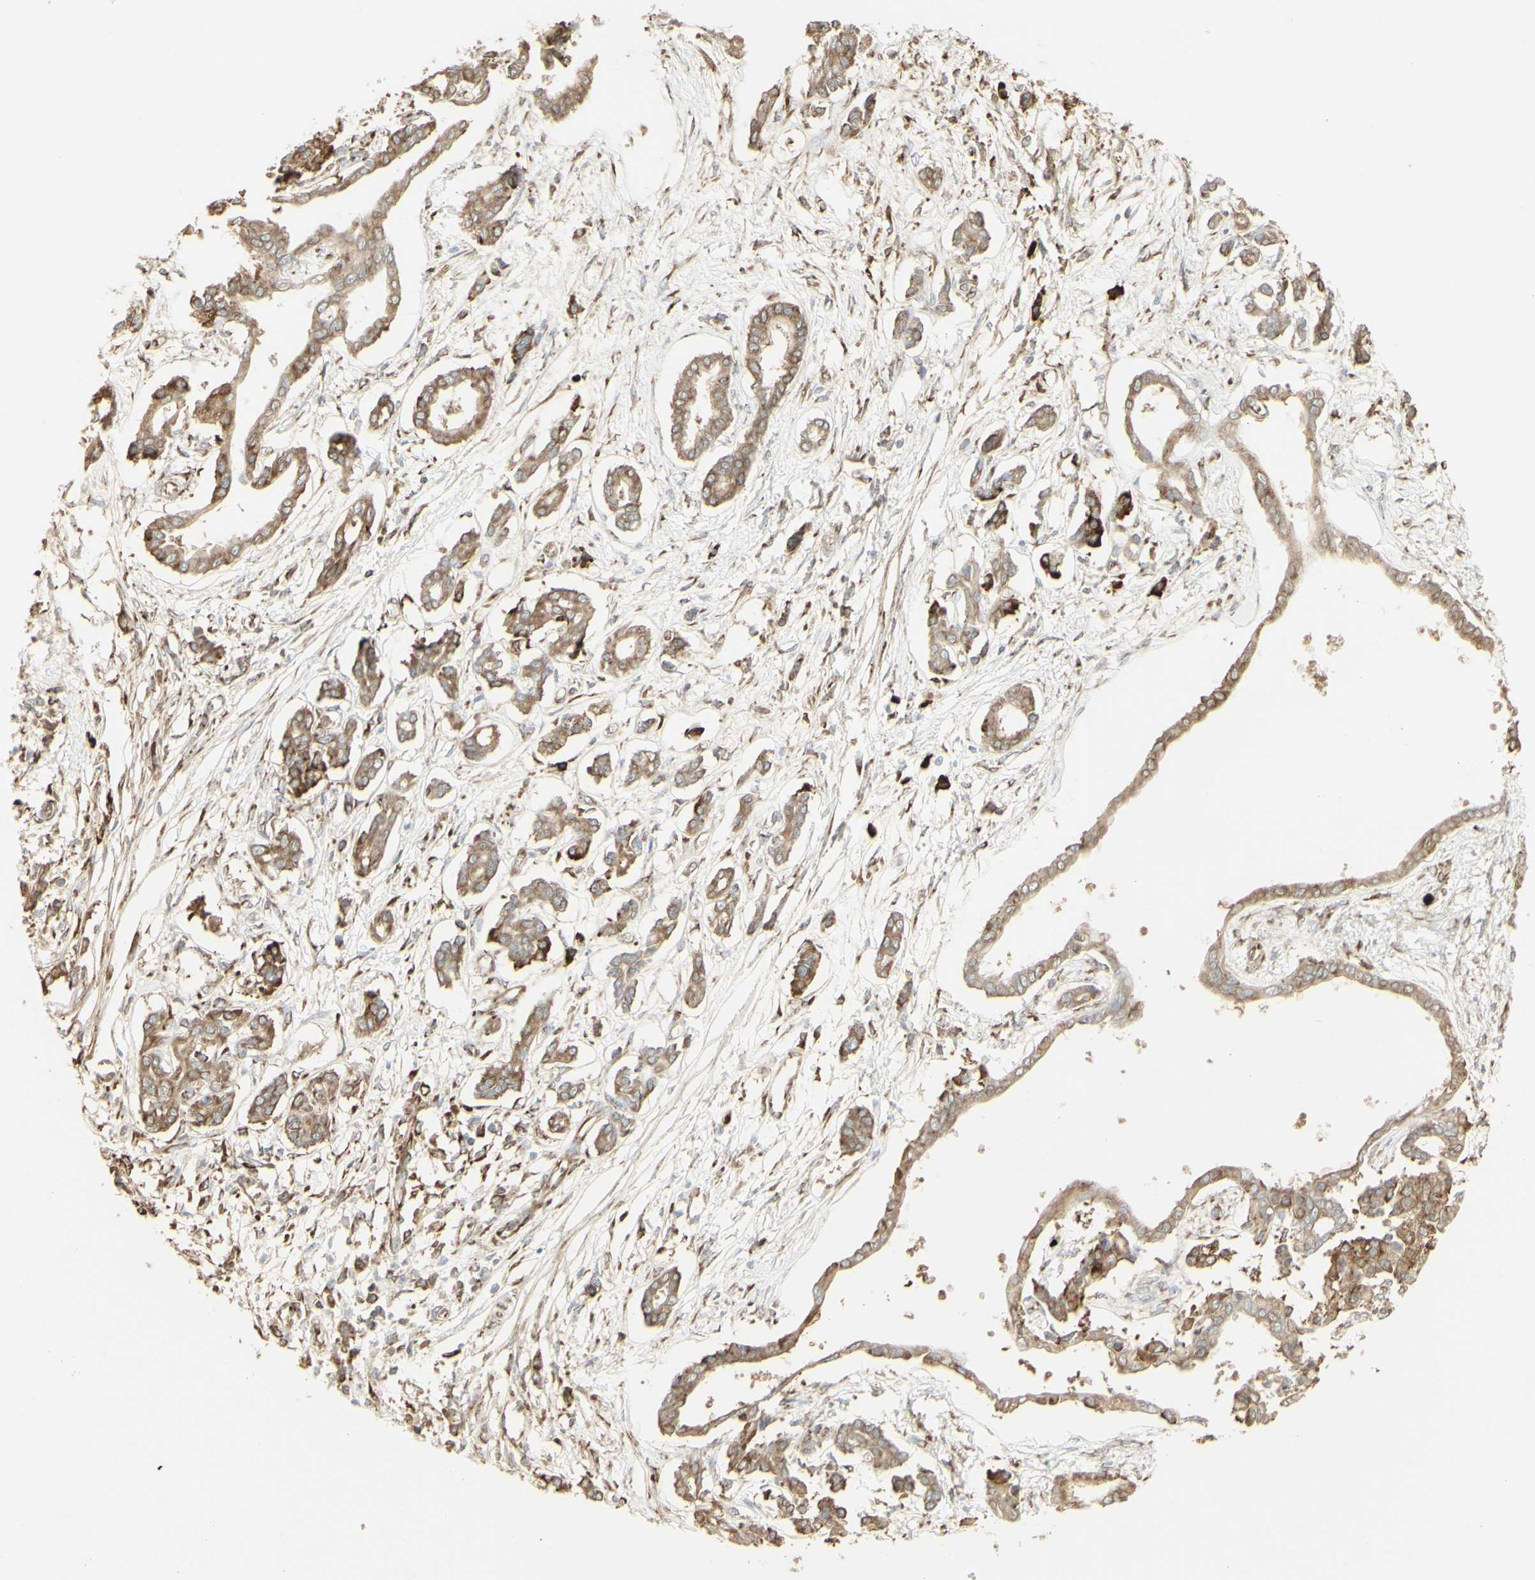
{"staining": {"intensity": "moderate", "quantity": ">75%", "location": "cytoplasmic/membranous"}, "tissue": "pancreatic cancer", "cell_type": "Tumor cells", "image_type": "cancer", "snomed": [{"axis": "morphology", "description": "Adenocarcinoma, NOS"}, {"axis": "topography", "description": "Pancreas"}], "caption": "Tumor cells display moderate cytoplasmic/membranous positivity in about >75% of cells in adenocarcinoma (pancreatic). (brown staining indicates protein expression, while blue staining denotes nuclei).", "gene": "EEF1B2", "patient": {"sex": "male", "age": 56}}